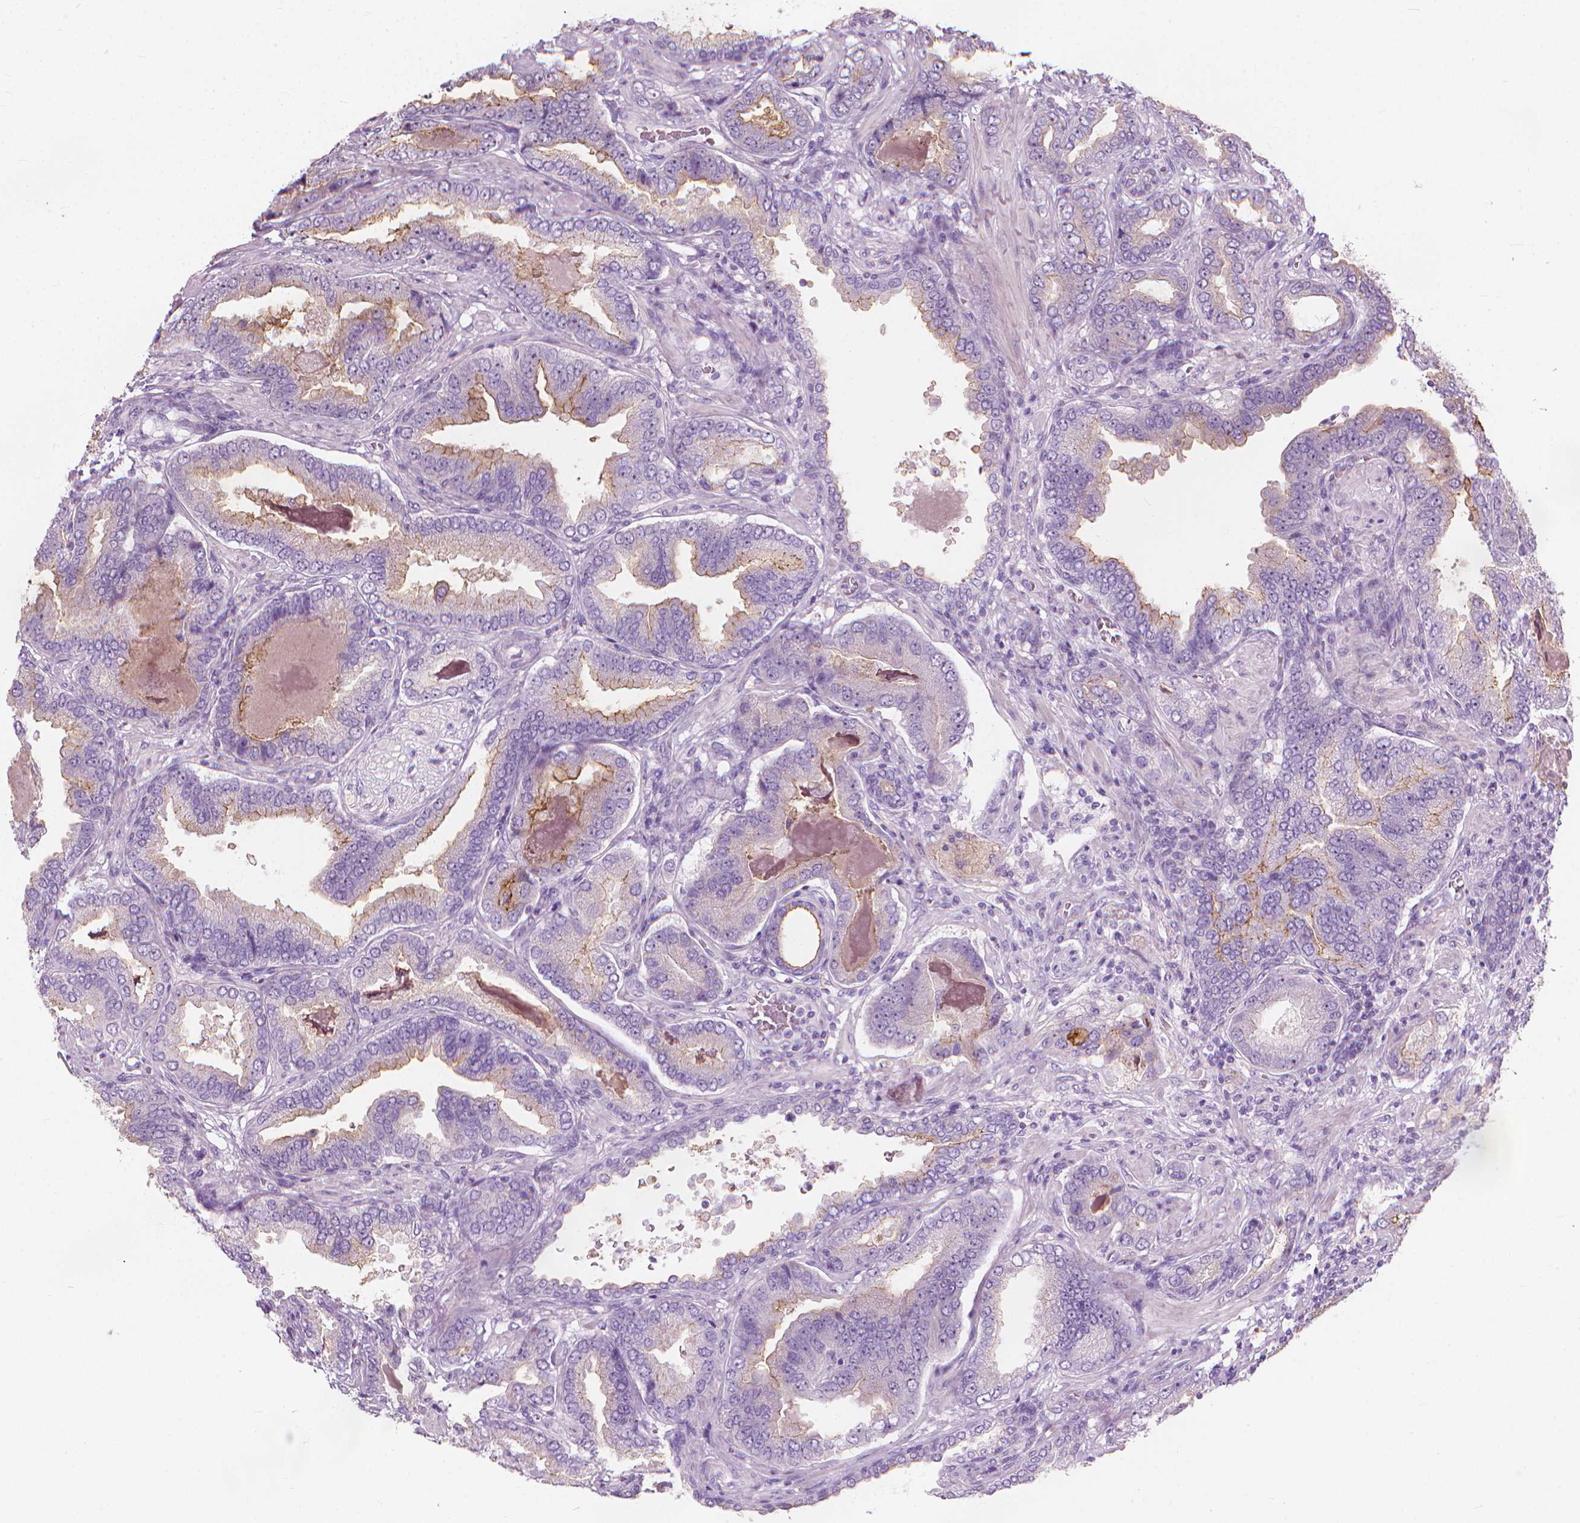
{"staining": {"intensity": "negative", "quantity": "none", "location": "none"}, "tissue": "prostate cancer", "cell_type": "Tumor cells", "image_type": "cancer", "snomed": [{"axis": "morphology", "description": "Adenocarcinoma, NOS"}, {"axis": "topography", "description": "Prostate"}], "caption": "The image demonstrates no staining of tumor cells in prostate adenocarcinoma.", "gene": "GPRC5A", "patient": {"sex": "male", "age": 64}}